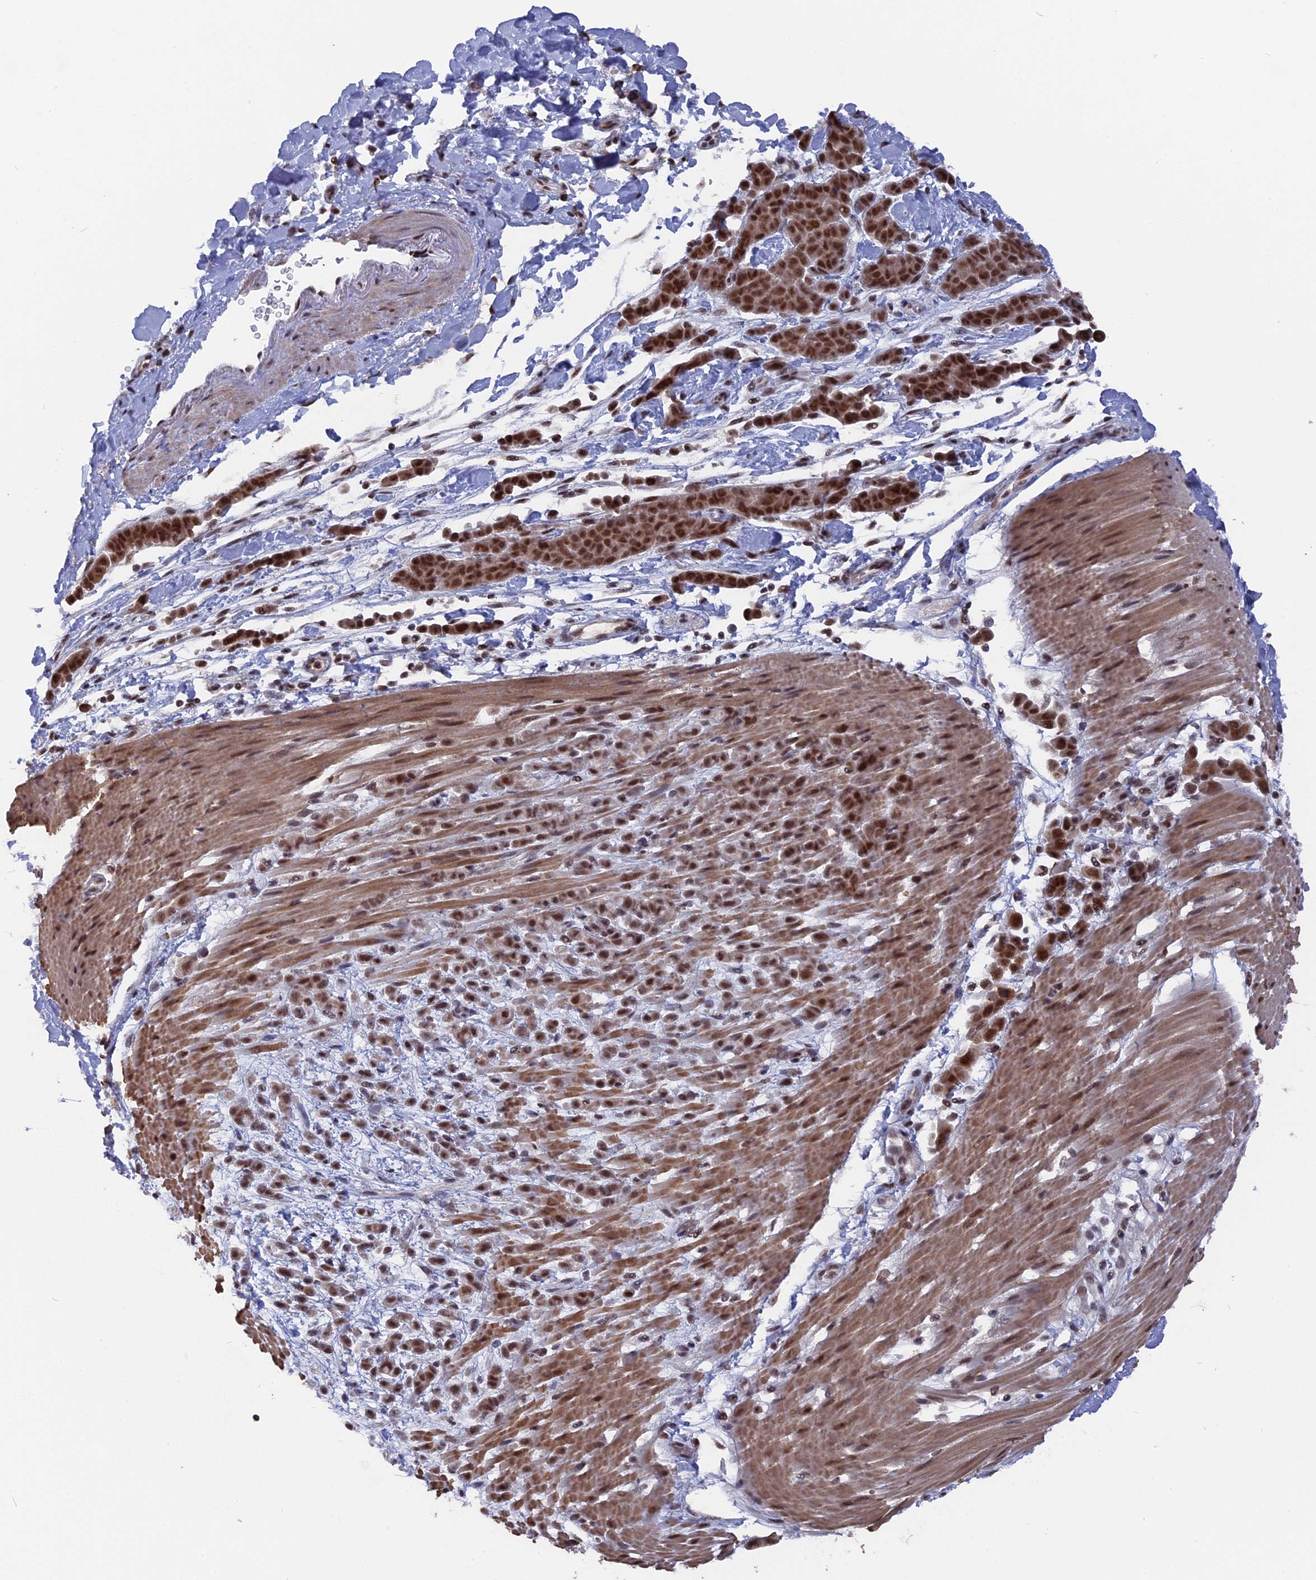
{"staining": {"intensity": "moderate", "quantity": ">75%", "location": "nuclear"}, "tissue": "pancreatic cancer", "cell_type": "Tumor cells", "image_type": "cancer", "snomed": [{"axis": "morphology", "description": "Normal tissue, NOS"}, {"axis": "morphology", "description": "Adenocarcinoma, NOS"}, {"axis": "topography", "description": "Pancreas"}], "caption": "IHC of human adenocarcinoma (pancreatic) reveals medium levels of moderate nuclear positivity in about >75% of tumor cells.", "gene": "SF3A2", "patient": {"sex": "female", "age": 64}}